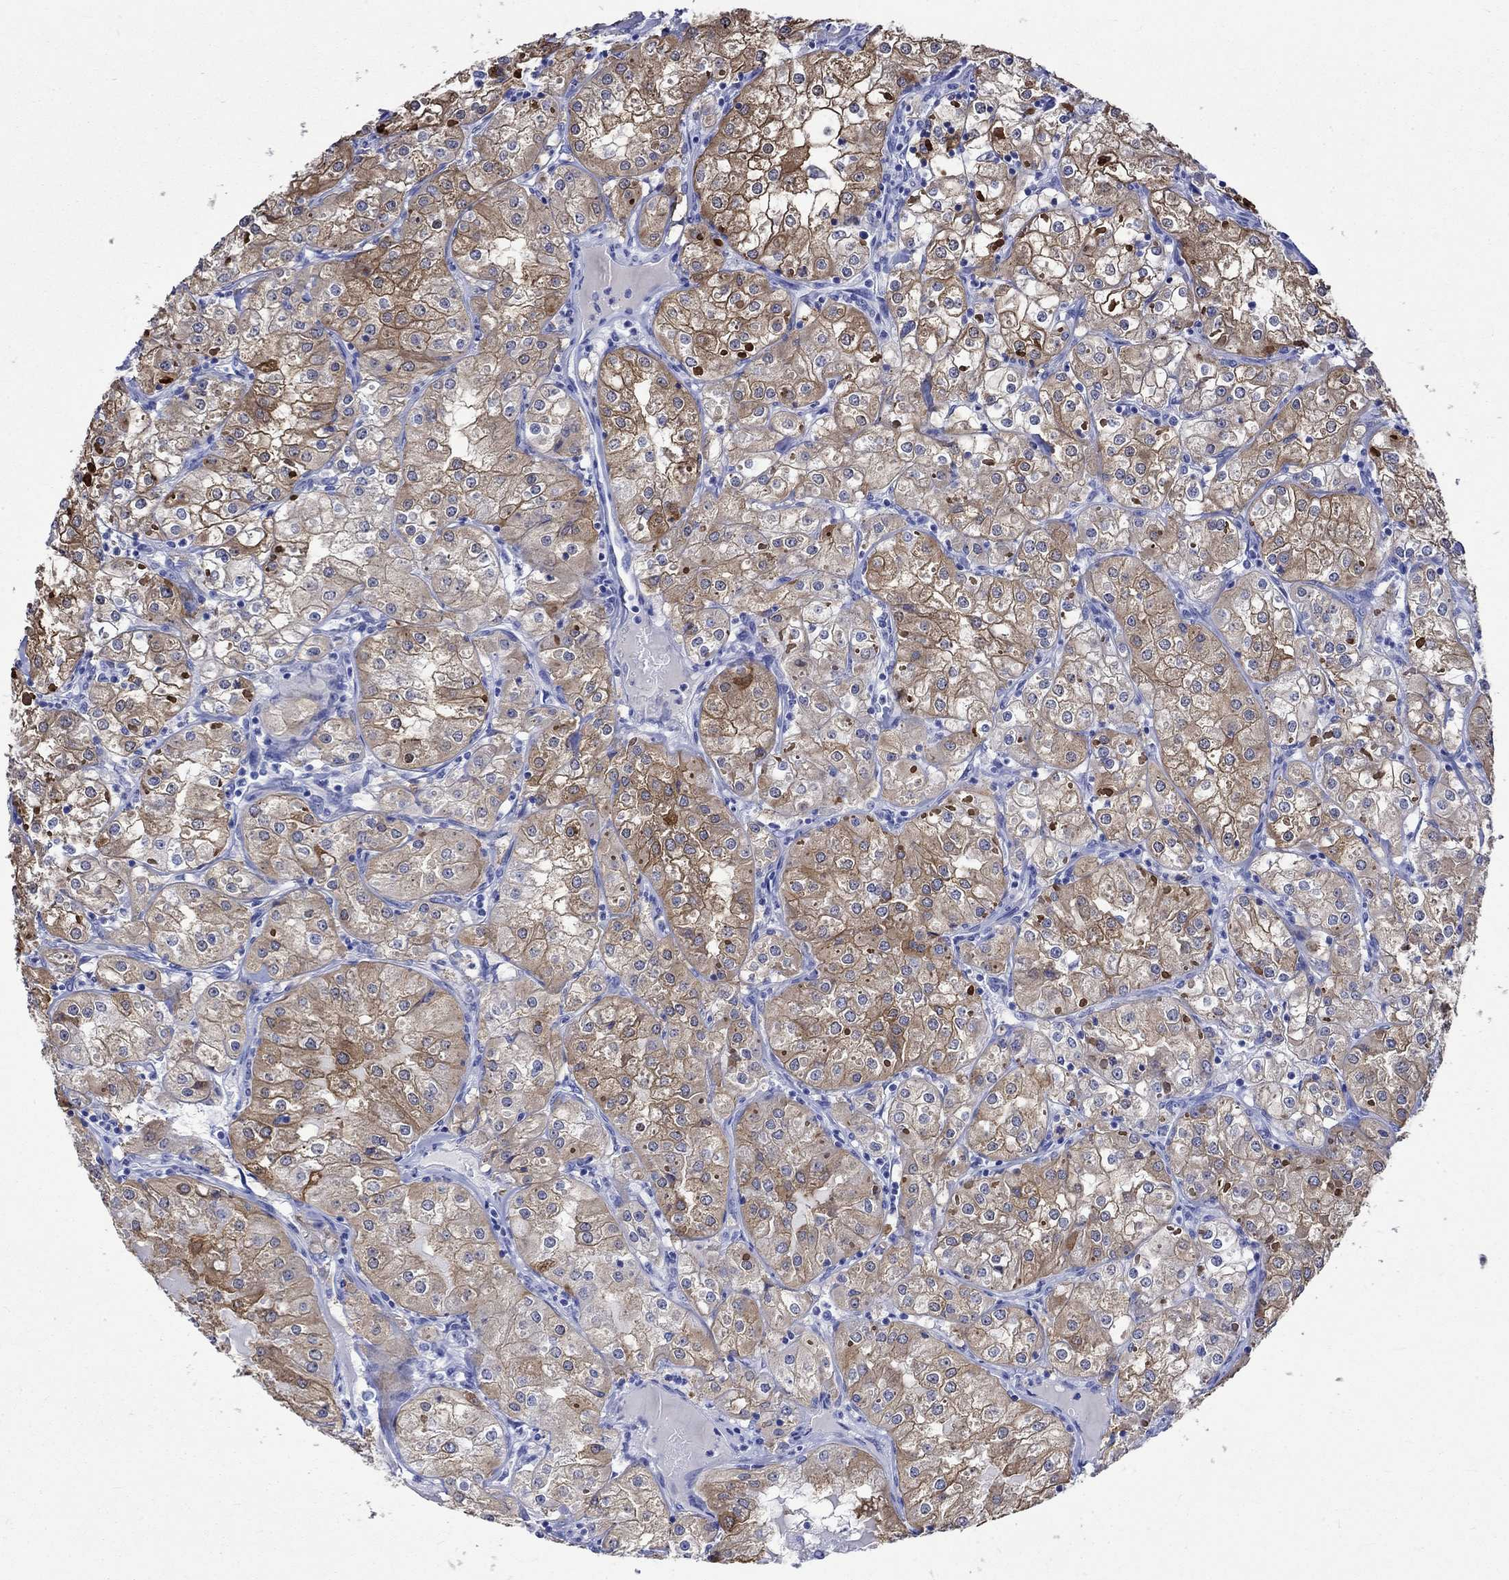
{"staining": {"intensity": "strong", "quantity": ">75%", "location": "cytoplasmic/membranous"}, "tissue": "renal cancer", "cell_type": "Tumor cells", "image_type": "cancer", "snomed": [{"axis": "morphology", "description": "Adenocarcinoma, NOS"}, {"axis": "topography", "description": "Kidney"}], "caption": "Human renal cancer (adenocarcinoma) stained with a protein marker reveals strong staining in tumor cells.", "gene": "CRYAB", "patient": {"sex": "male", "age": 77}}